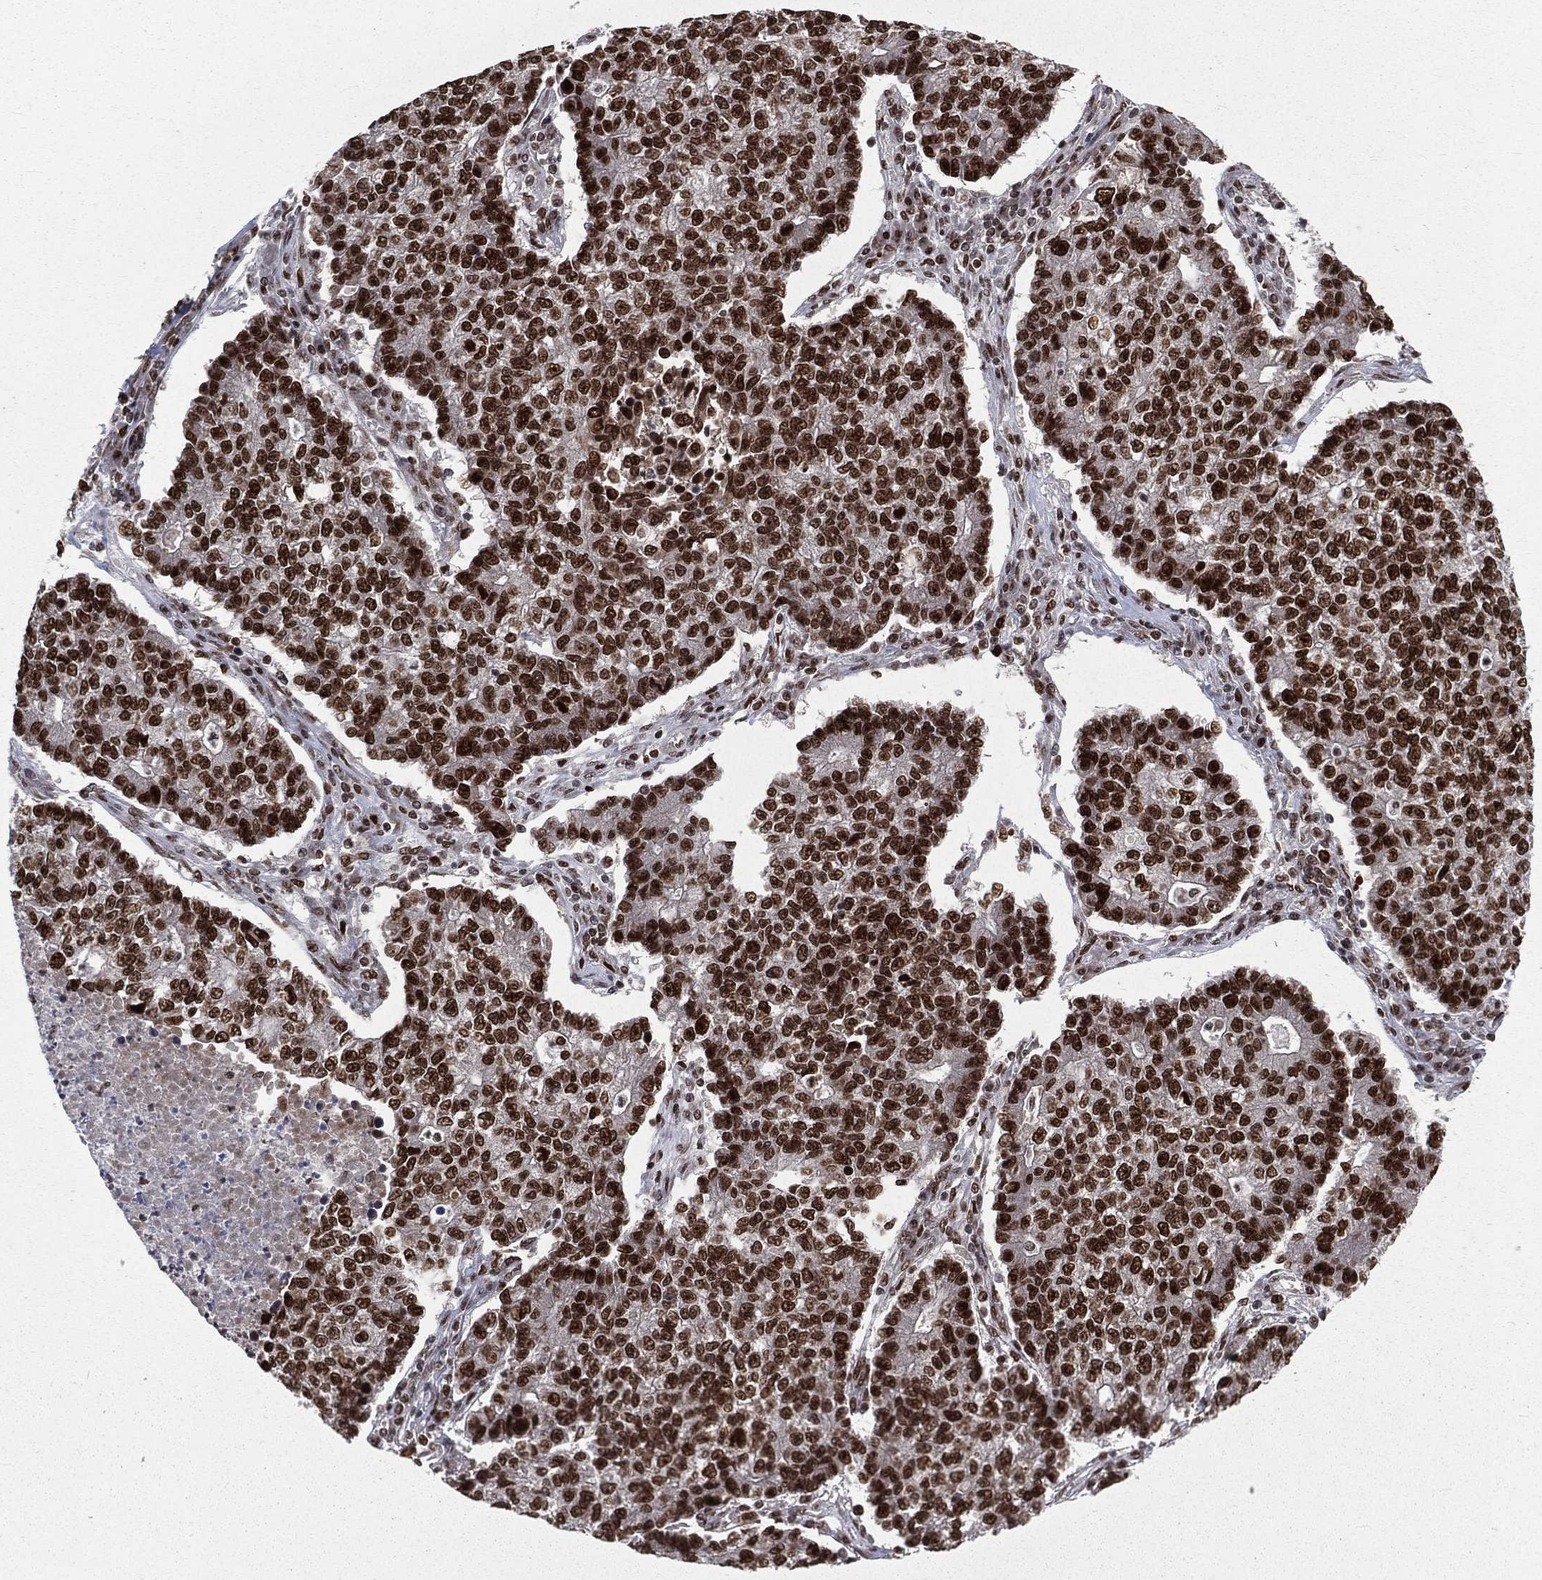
{"staining": {"intensity": "strong", "quantity": ">75%", "location": "nuclear"}, "tissue": "lung cancer", "cell_type": "Tumor cells", "image_type": "cancer", "snomed": [{"axis": "morphology", "description": "Adenocarcinoma, NOS"}, {"axis": "topography", "description": "Lung"}], "caption": "There is high levels of strong nuclear staining in tumor cells of lung cancer, as demonstrated by immunohistochemical staining (brown color).", "gene": "POLB", "patient": {"sex": "male", "age": 57}}